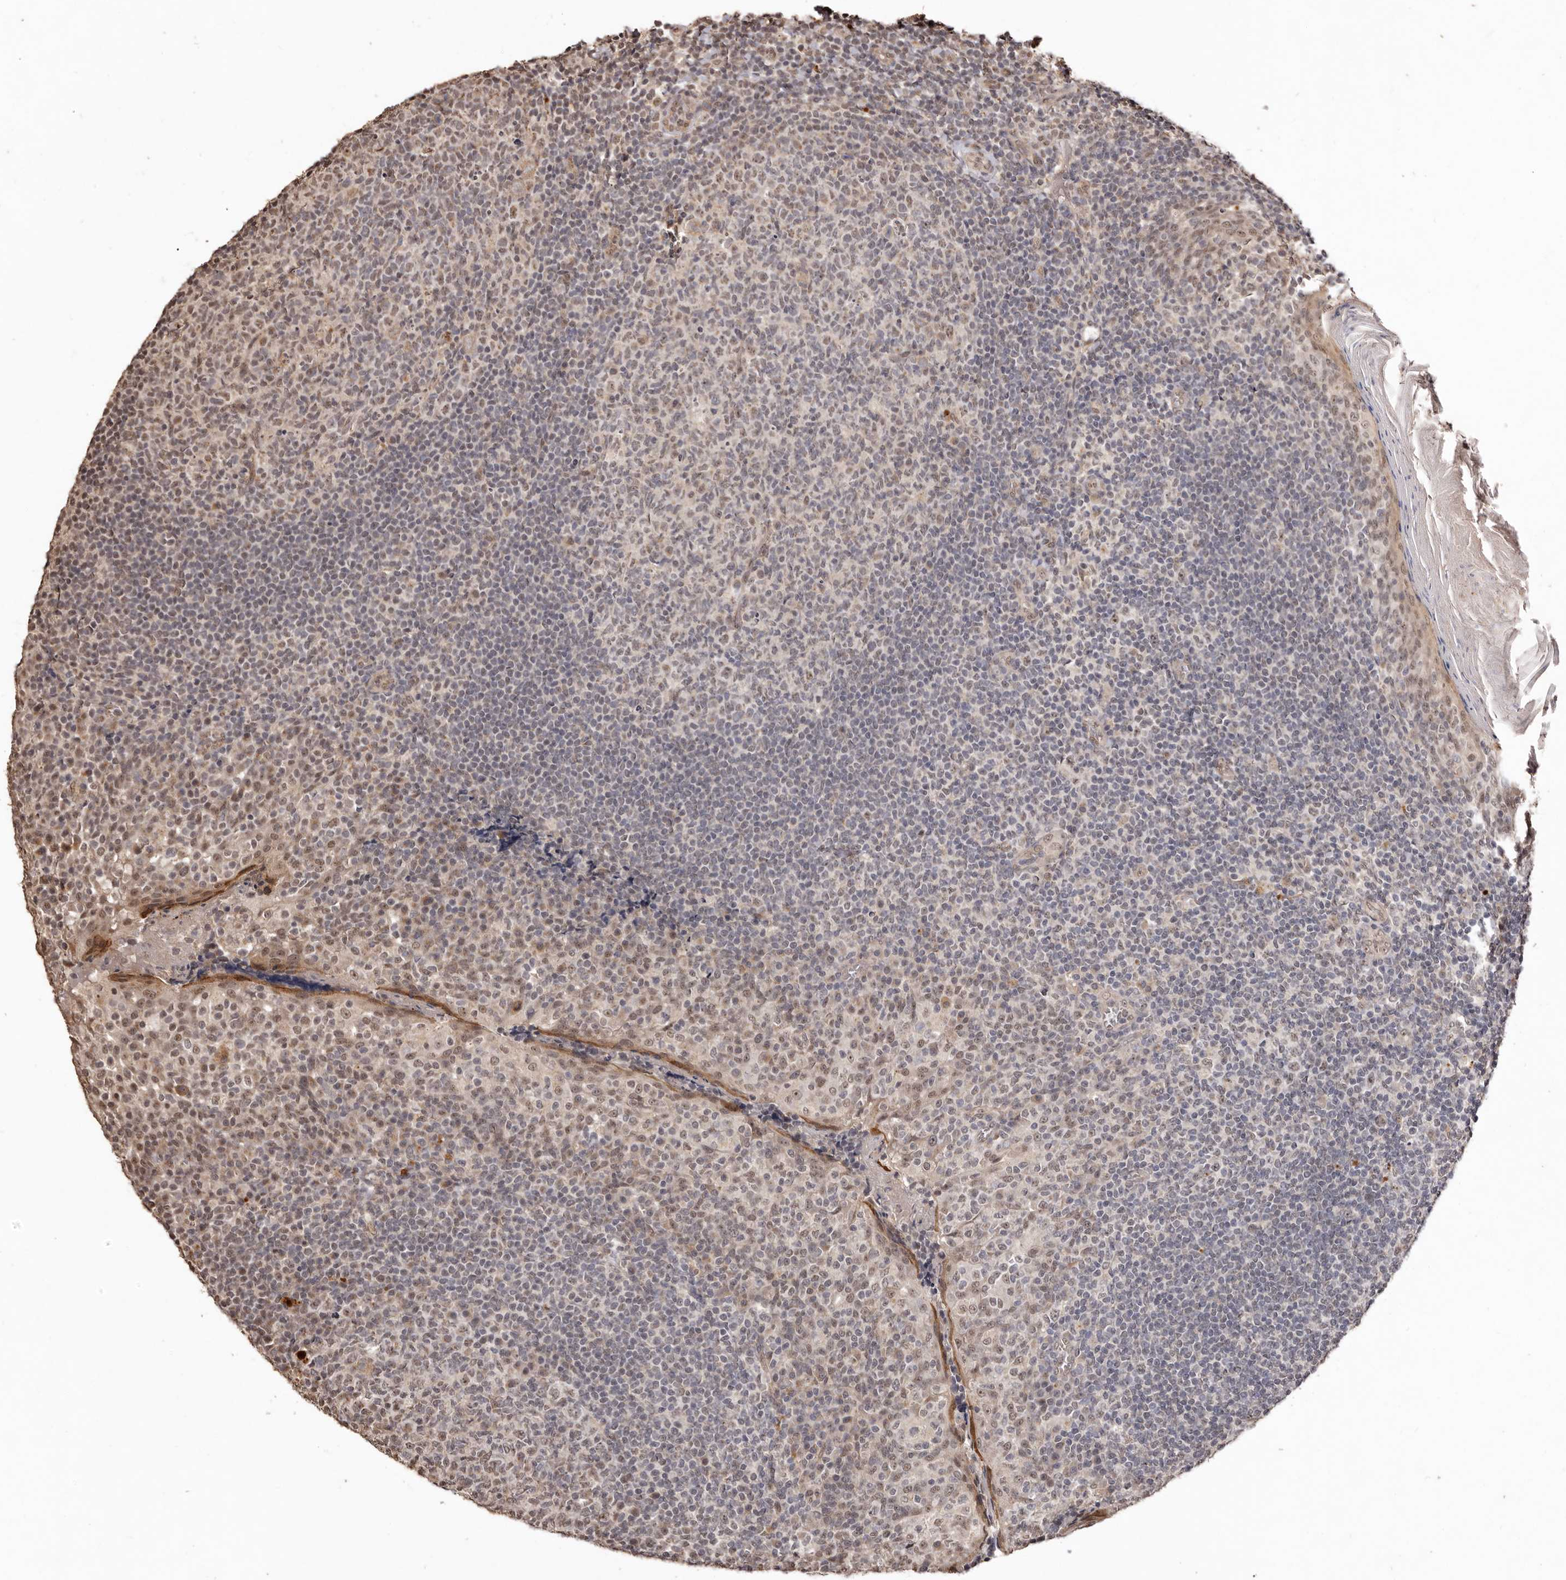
{"staining": {"intensity": "weak", "quantity": "<25%", "location": "nuclear"}, "tissue": "tonsil", "cell_type": "Germinal center cells", "image_type": "normal", "snomed": [{"axis": "morphology", "description": "Normal tissue, NOS"}, {"axis": "topography", "description": "Tonsil"}], "caption": "Immunohistochemistry (IHC) micrograph of benign tonsil: tonsil stained with DAB (3,3'-diaminobenzidine) displays no significant protein expression in germinal center cells.", "gene": "NOTCH1", "patient": {"sex": "female", "age": 19}}